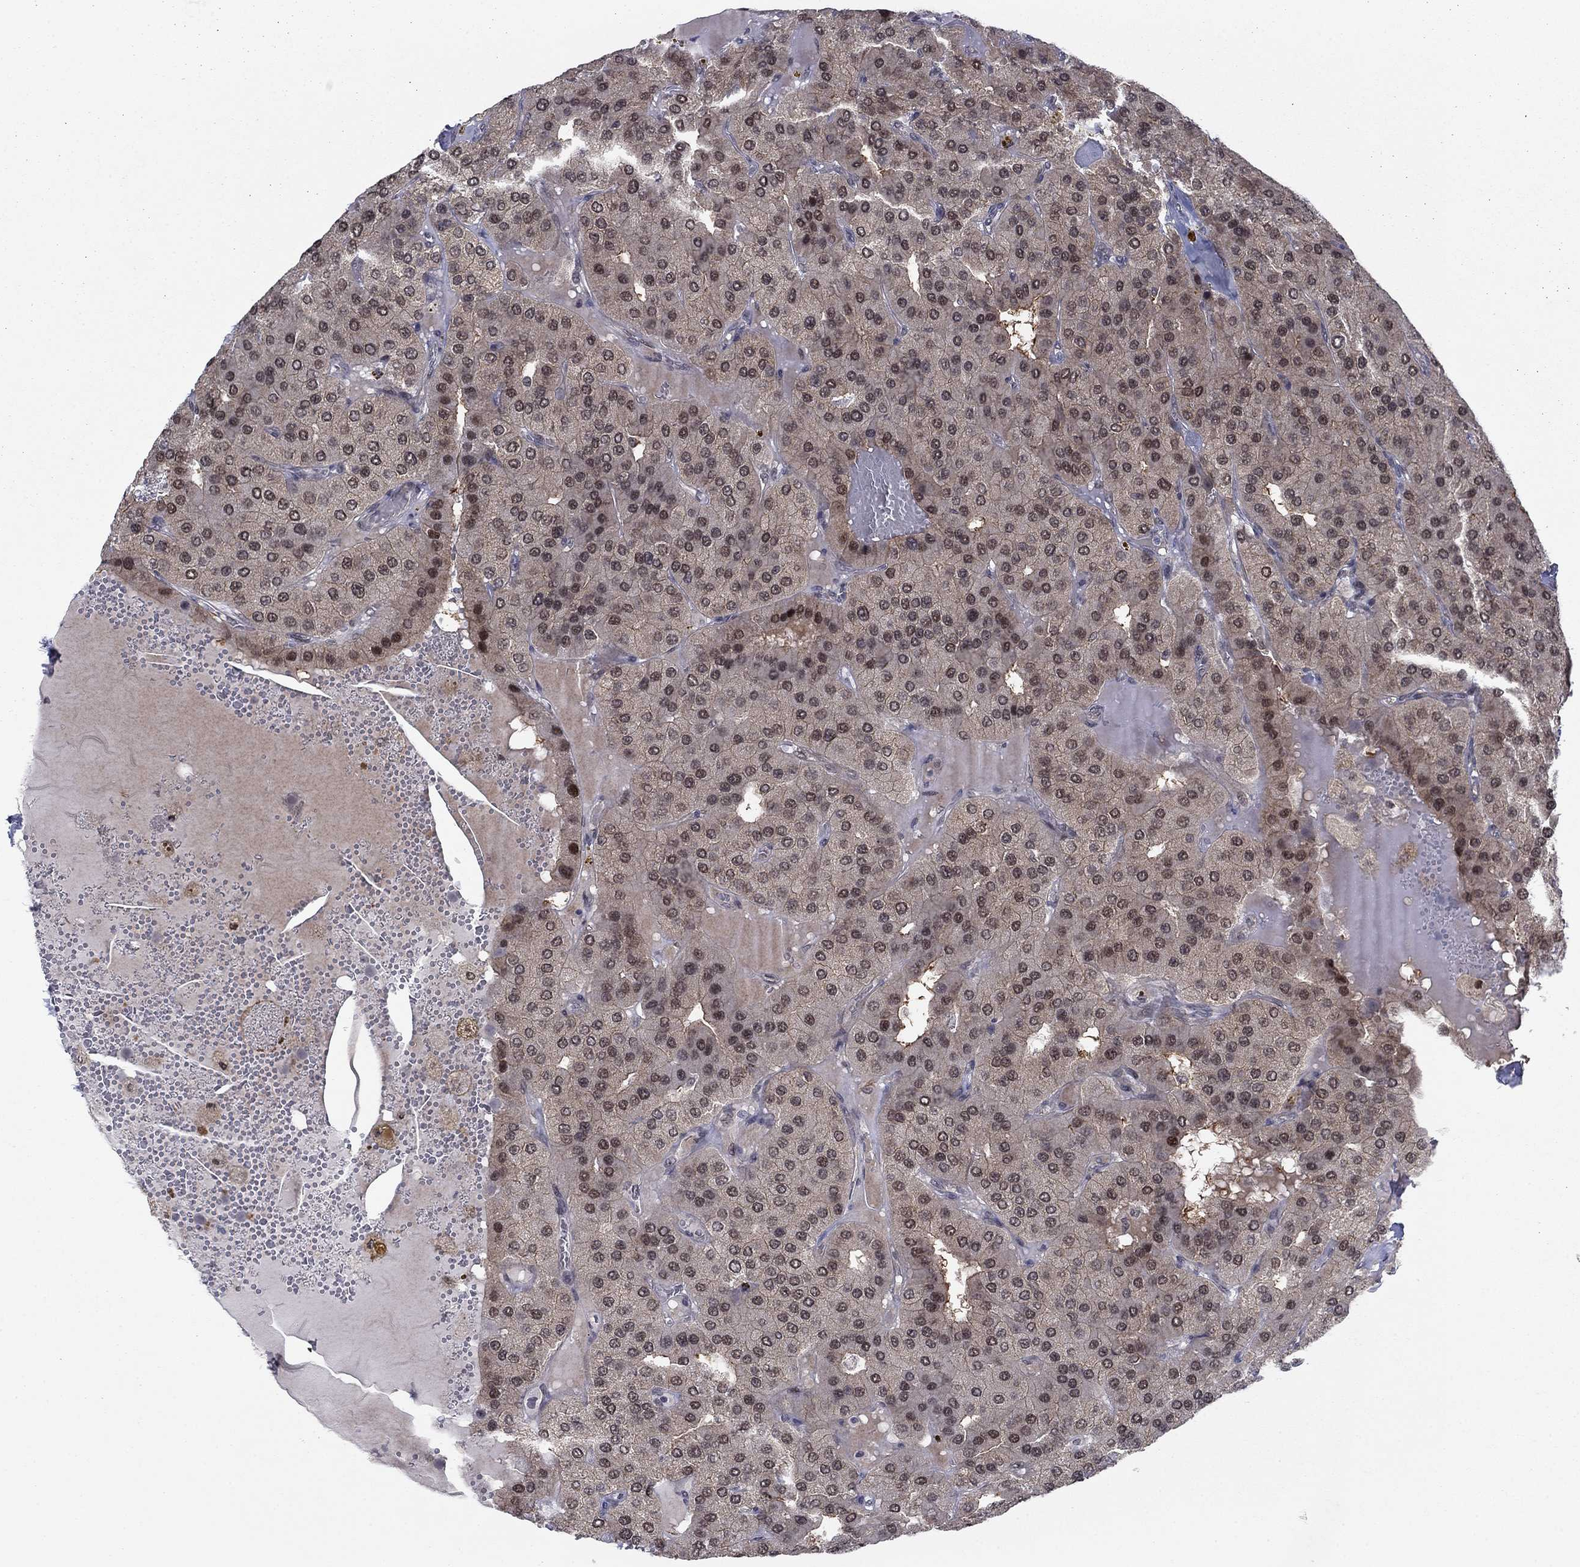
{"staining": {"intensity": "strong", "quantity": "<25%", "location": "nuclear"}, "tissue": "parathyroid gland", "cell_type": "Glandular cells", "image_type": "normal", "snomed": [{"axis": "morphology", "description": "Normal tissue, NOS"}, {"axis": "morphology", "description": "Adenoma, NOS"}, {"axis": "topography", "description": "Parathyroid gland"}], "caption": "A high-resolution photomicrograph shows immunohistochemistry staining of benign parathyroid gland, which reveals strong nuclear positivity in approximately <25% of glandular cells. (Brightfield microscopy of DAB IHC at high magnification).", "gene": "PSMC1", "patient": {"sex": "female", "age": 86}}